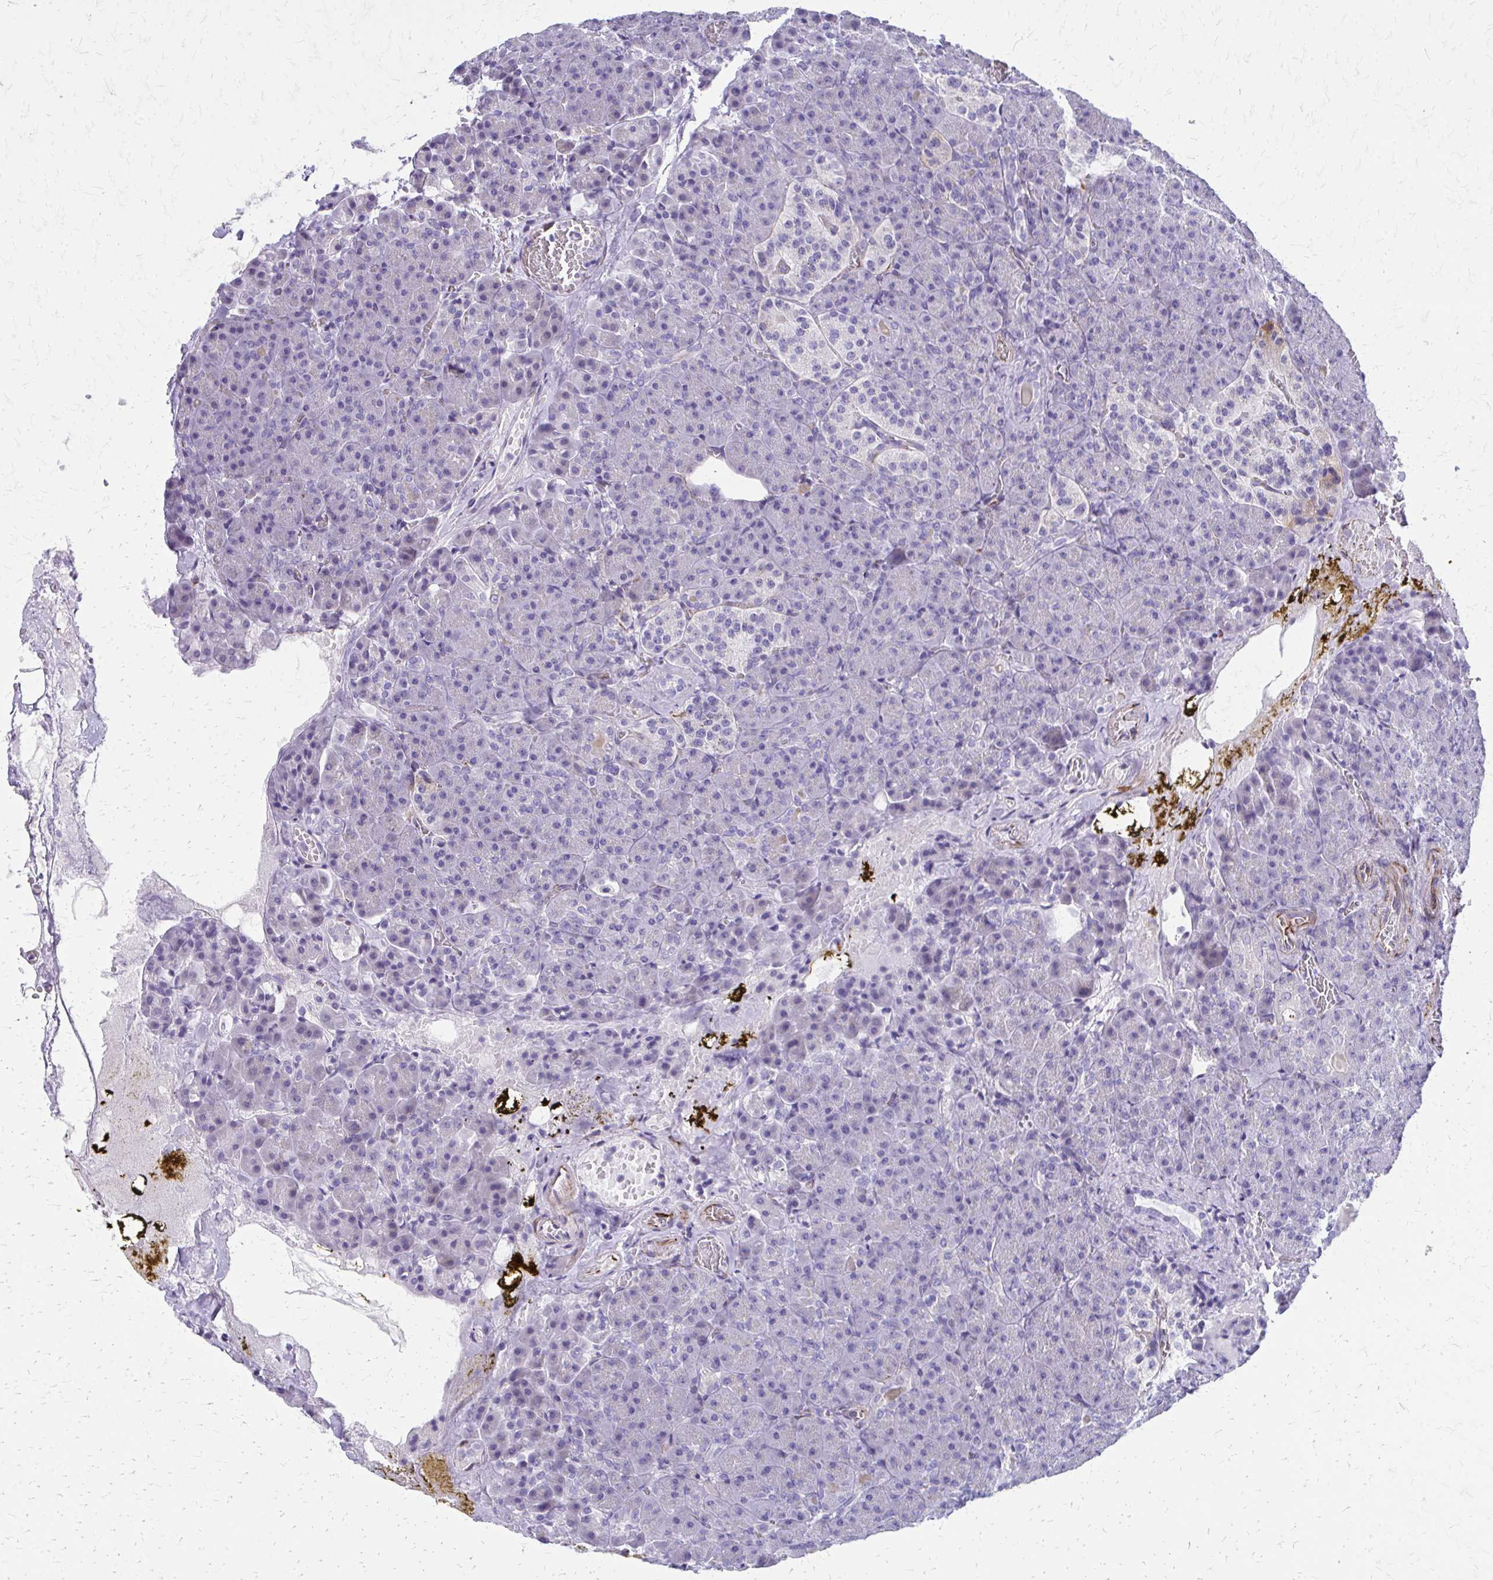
{"staining": {"intensity": "negative", "quantity": "none", "location": "none"}, "tissue": "pancreas", "cell_type": "Exocrine glandular cells", "image_type": "normal", "snomed": [{"axis": "morphology", "description": "Normal tissue, NOS"}, {"axis": "topography", "description": "Pancreas"}], "caption": "IHC histopathology image of benign human pancreas stained for a protein (brown), which shows no expression in exocrine glandular cells. (Immunohistochemistry (ihc), brightfield microscopy, high magnification).", "gene": "TRIM6", "patient": {"sex": "female", "age": 74}}